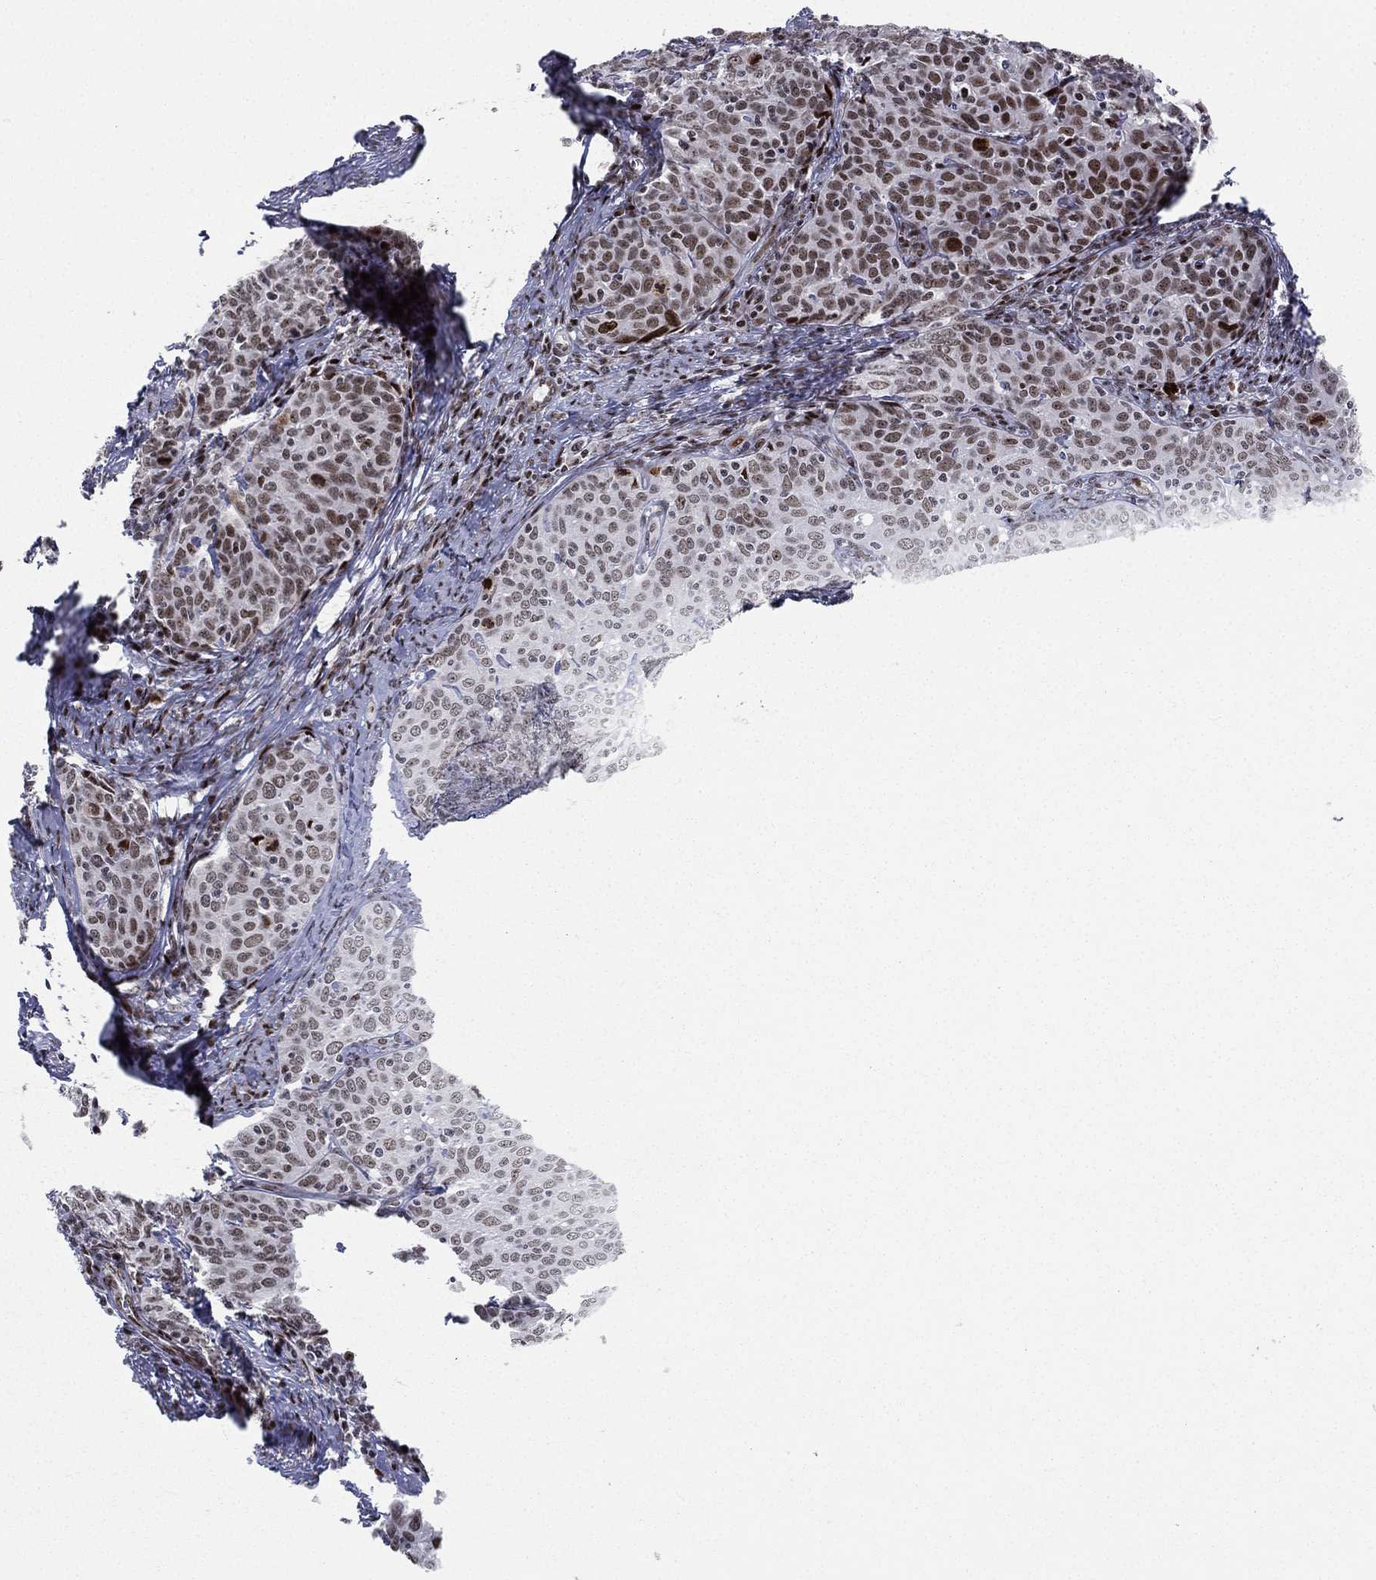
{"staining": {"intensity": "weak", "quantity": ">75%", "location": "nuclear"}, "tissue": "cervical cancer", "cell_type": "Tumor cells", "image_type": "cancer", "snomed": [{"axis": "morphology", "description": "Squamous cell carcinoma, NOS"}, {"axis": "topography", "description": "Cervix"}], "caption": "Immunohistochemical staining of squamous cell carcinoma (cervical) reveals low levels of weak nuclear protein staining in about >75% of tumor cells. Nuclei are stained in blue.", "gene": "RTF1", "patient": {"sex": "female", "age": 62}}